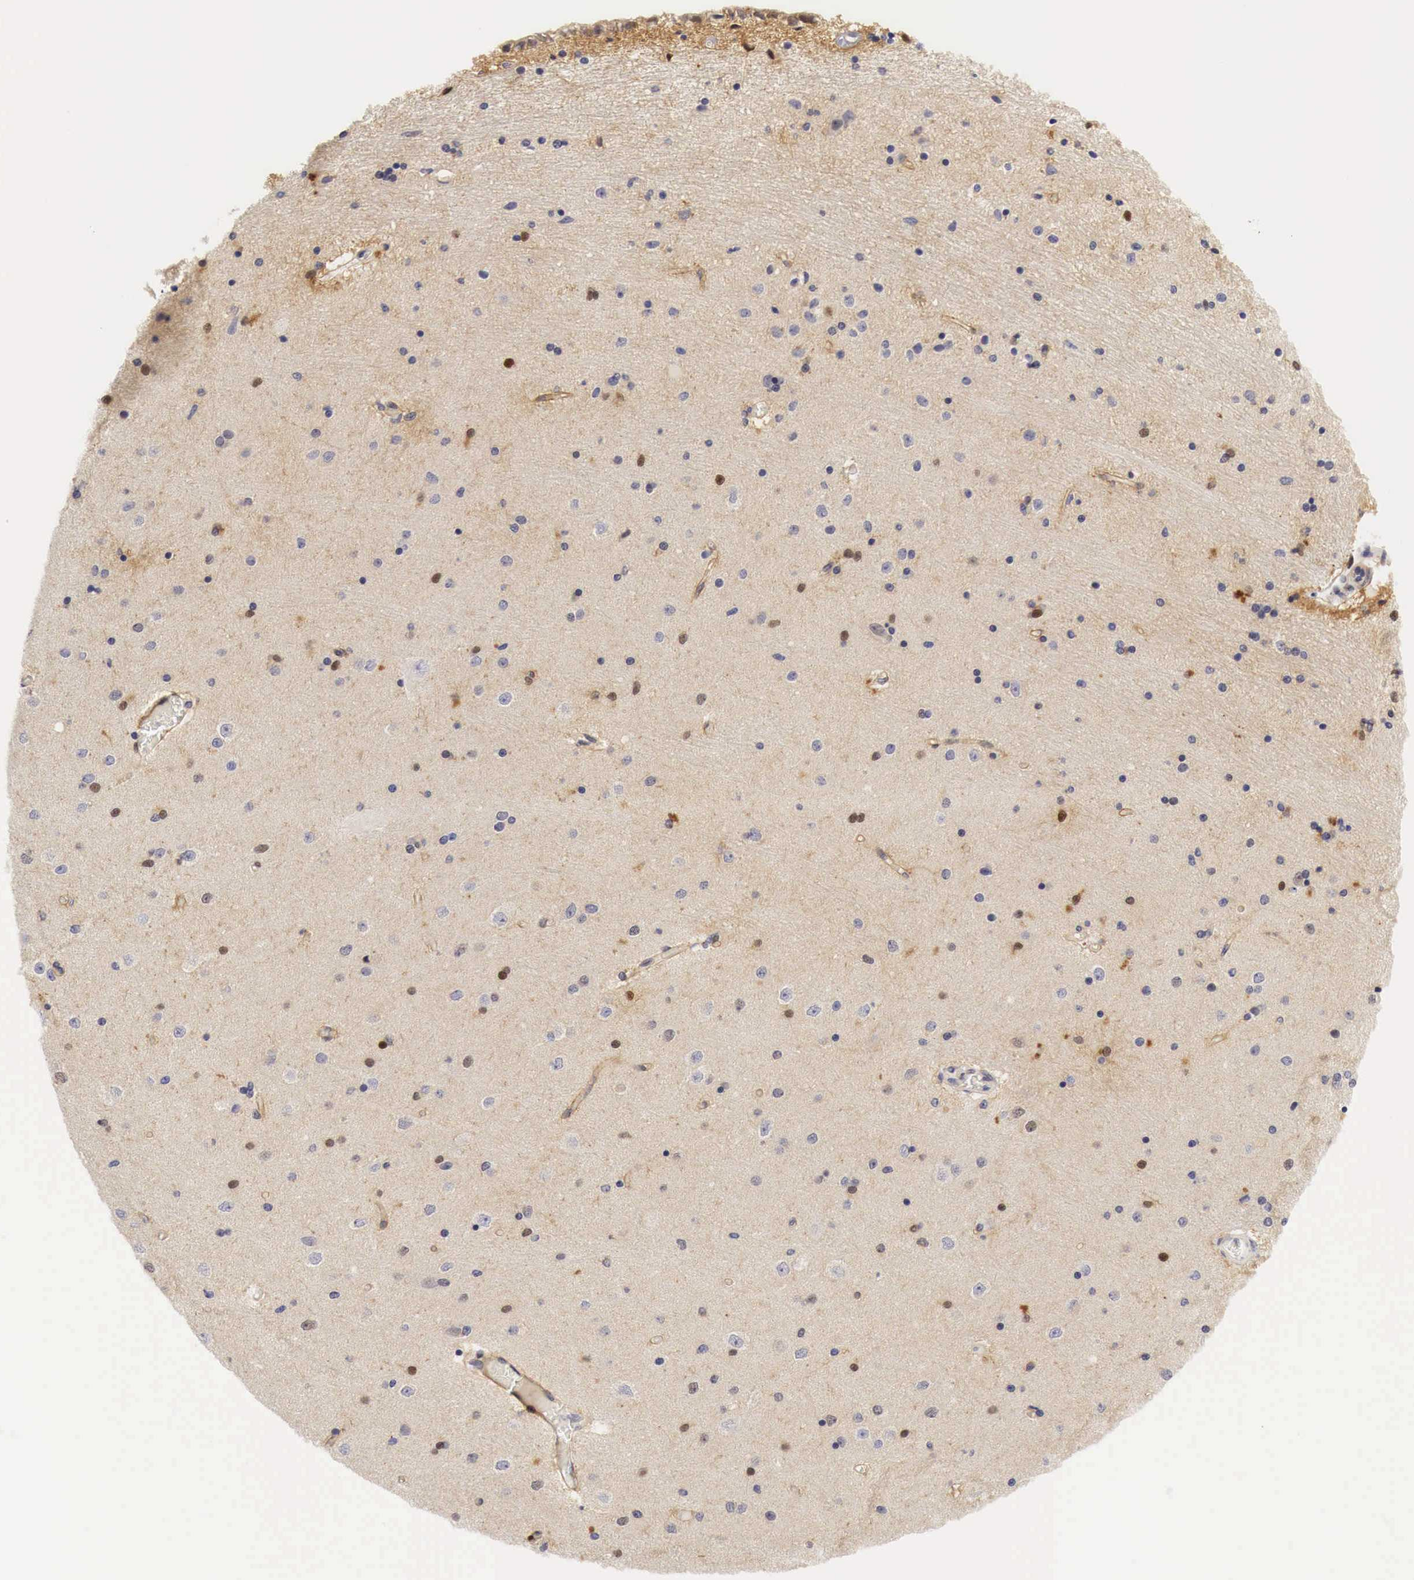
{"staining": {"intensity": "moderate", "quantity": "25%-75%", "location": "cytoplasmic/membranous"}, "tissue": "hippocampus", "cell_type": "Glial cells", "image_type": "normal", "snomed": [{"axis": "morphology", "description": "Normal tissue, NOS"}, {"axis": "topography", "description": "Hippocampus"}], "caption": "Unremarkable hippocampus demonstrates moderate cytoplasmic/membranous positivity in approximately 25%-75% of glial cells The protein is stained brown, and the nuclei are stained in blue (DAB (3,3'-diaminobenzidine) IHC with brightfield microscopy, high magnification)..", "gene": "CASP3", "patient": {"sex": "female", "age": 54}}